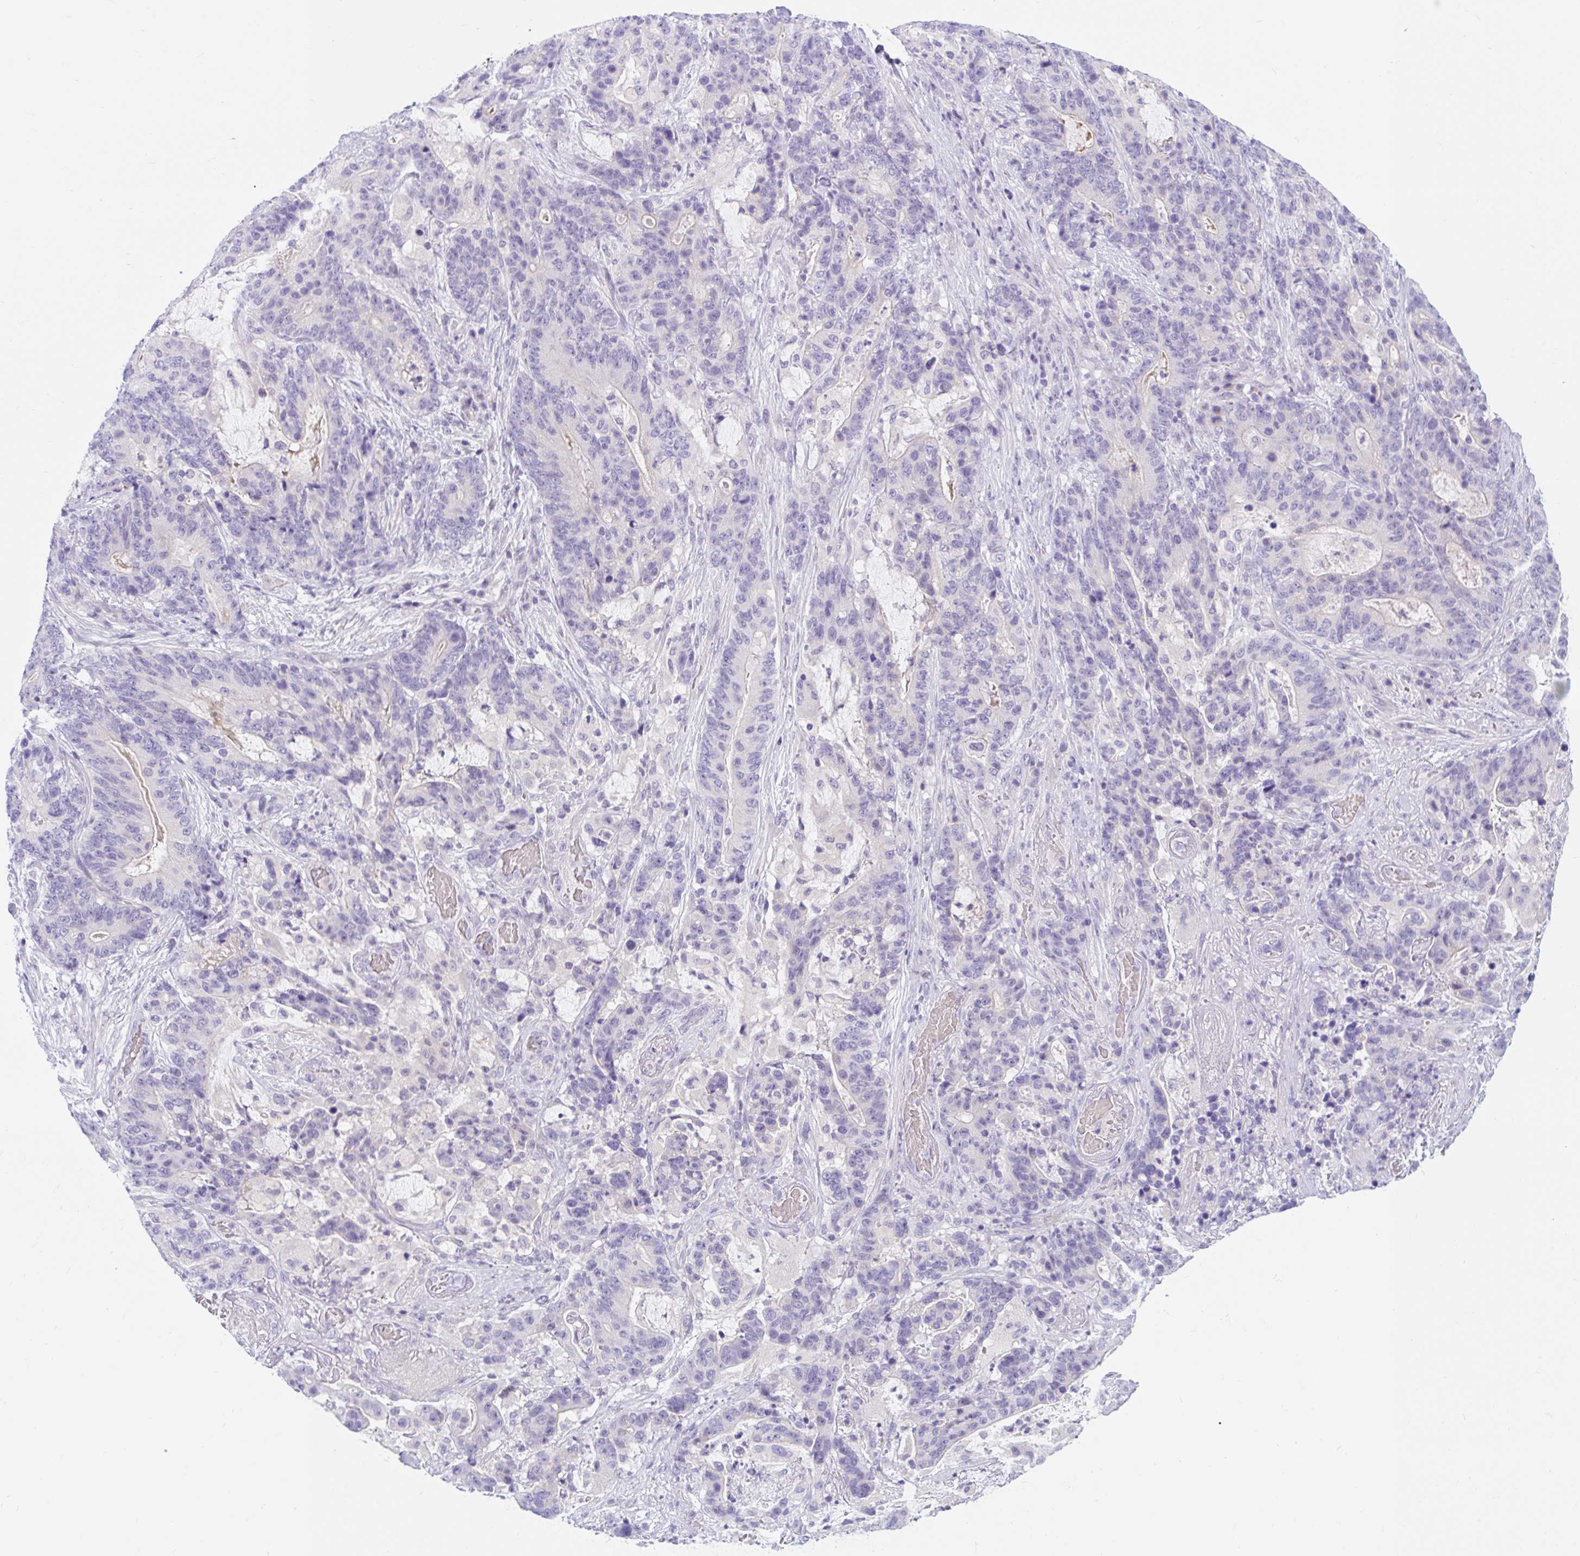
{"staining": {"intensity": "negative", "quantity": "none", "location": "none"}, "tissue": "stomach cancer", "cell_type": "Tumor cells", "image_type": "cancer", "snomed": [{"axis": "morphology", "description": "Normal tissue, NOS"}, {"axis": "morphology", "description": "Adenocarcinoma, NOS"}, {"axis": "topography", "description": "Stomach"}], "caption": "Immunohistochemical staining of stomach cancer (adenocarcinoma) reveals no significant expression in tumor cells. (Brightfield microscopy of DAB immunohistochemistry at high magnification).", "gene": "SLC28A1", "patient": {"sex": "female", "age": 64}}